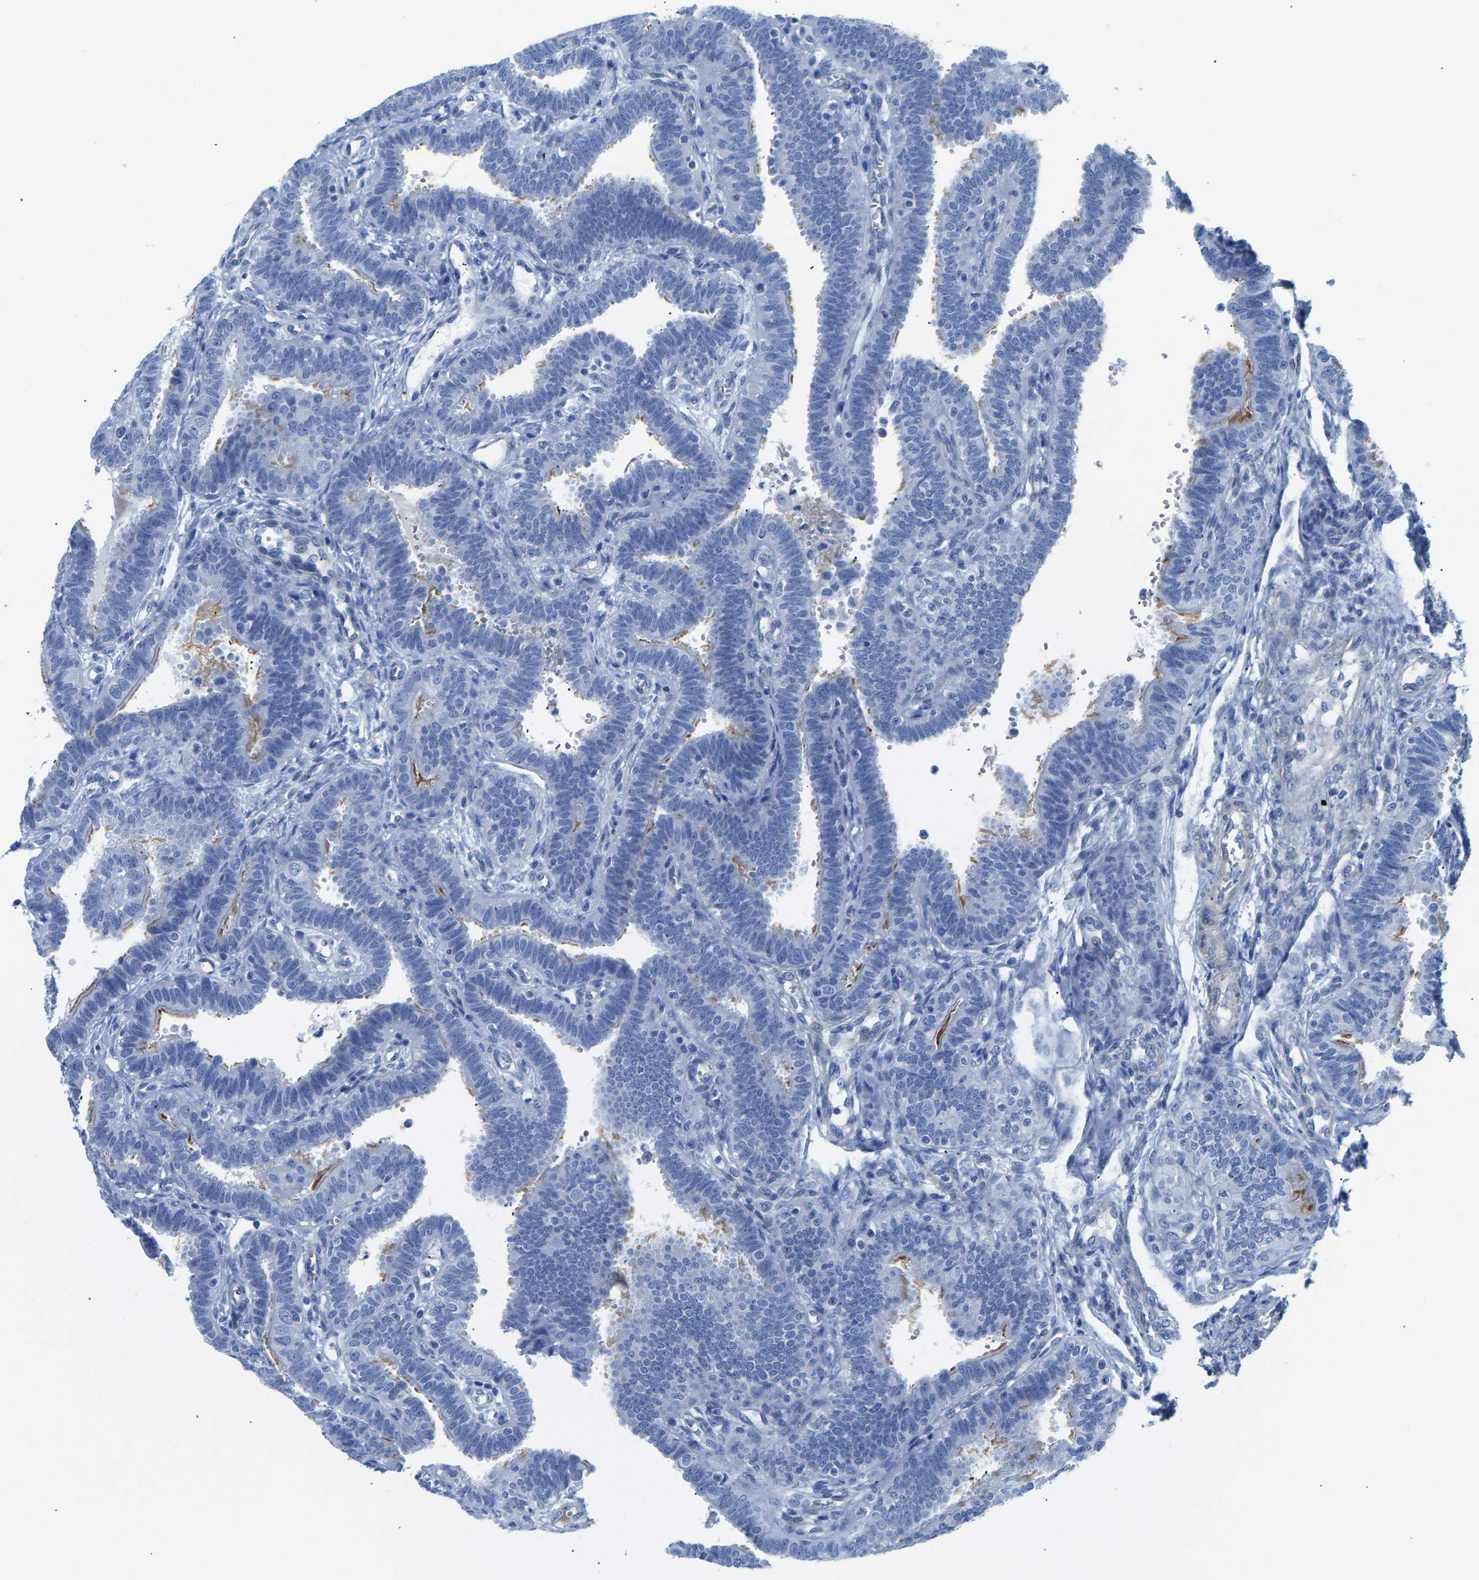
{"staining": {"intensity": "moderate", "quantity": "<25%", "location": "cytoplasmic/membranous"}, "tissue": "fallopian tube", "cell_type": "Glandular cells", "image_type": "normal", "snomed": [{"axis": "morphology", "description": "Normal tissue, NOS"}, {"axis": "topography", "description": "Fallopian tube"}, {"axis": "topography", "description": "Placenta"}], "caption": "Immunohistochemical staining of normal human fallopian tube exhibits moderate cytoplasmic/membranous protein positivity in approximately <25% of glandular cells. The staining was performed using DAB (3,3'-diaminobenzidine) to visualize the protein expression in brown, while the nuclei were stained in blue with hematoxylin (Magnification: 20x).", "gene": "UPK3A", "patient": {"sex": "female", "age": 34}}